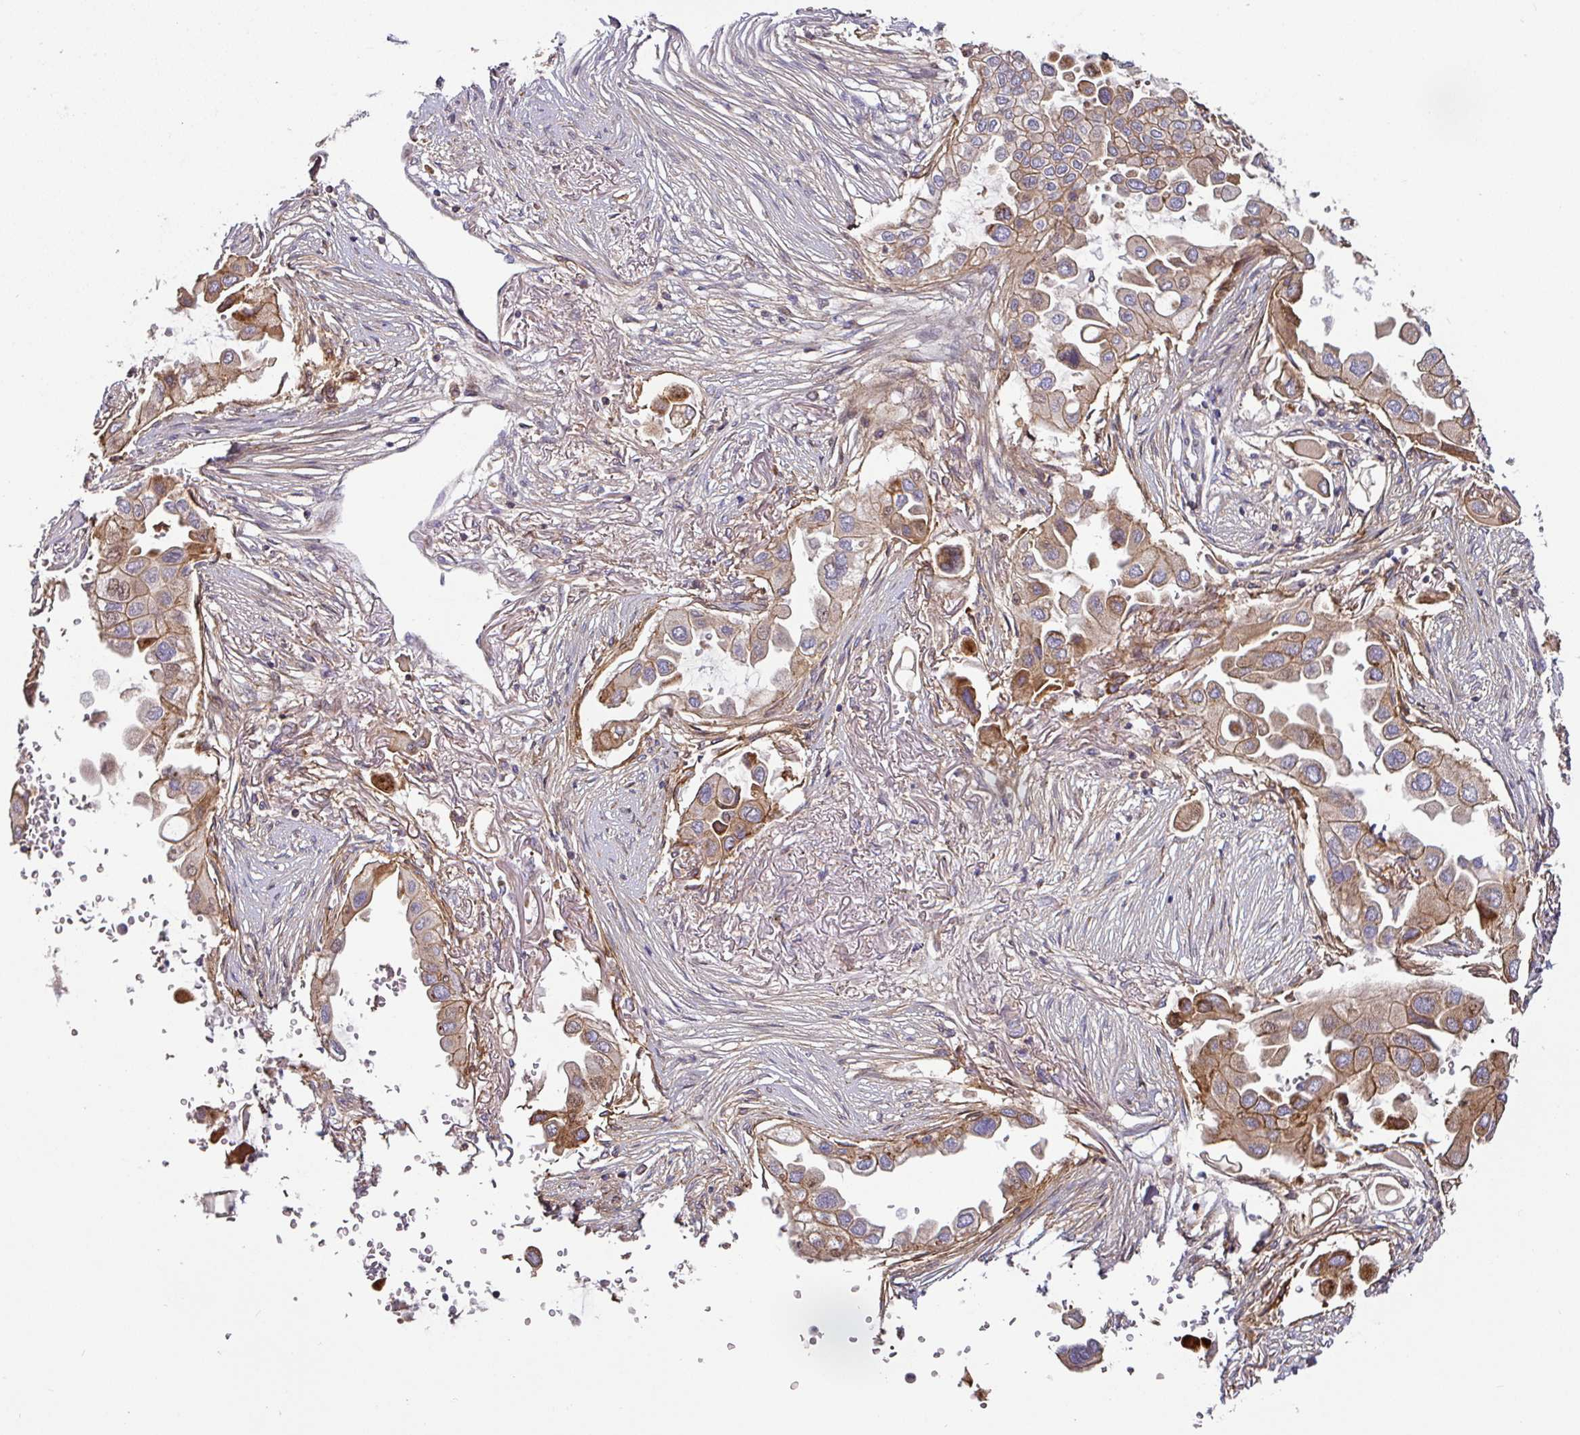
{"staining": {"intensity": "moderate", "quantity": ">75%", "location": "cytoplasmic/membranous"}, "tissue": "lung cancer", "cell_type": "Tumor cells", "image_type": "cancer", "snomed": [{"axis": "morphology", "description": "Adenocarcinoma, NOS"}, {"axis": "topography", "description": "Lung"}], "caption": "Human lung adenocarcinoma stained for a protein (brown) demonstrates moderate cytoplasmic/membranous positive positivity in approximately >75% of tumor cells.", "gene": "CASP2", "patient": {"sex": "female", "age": 76}}